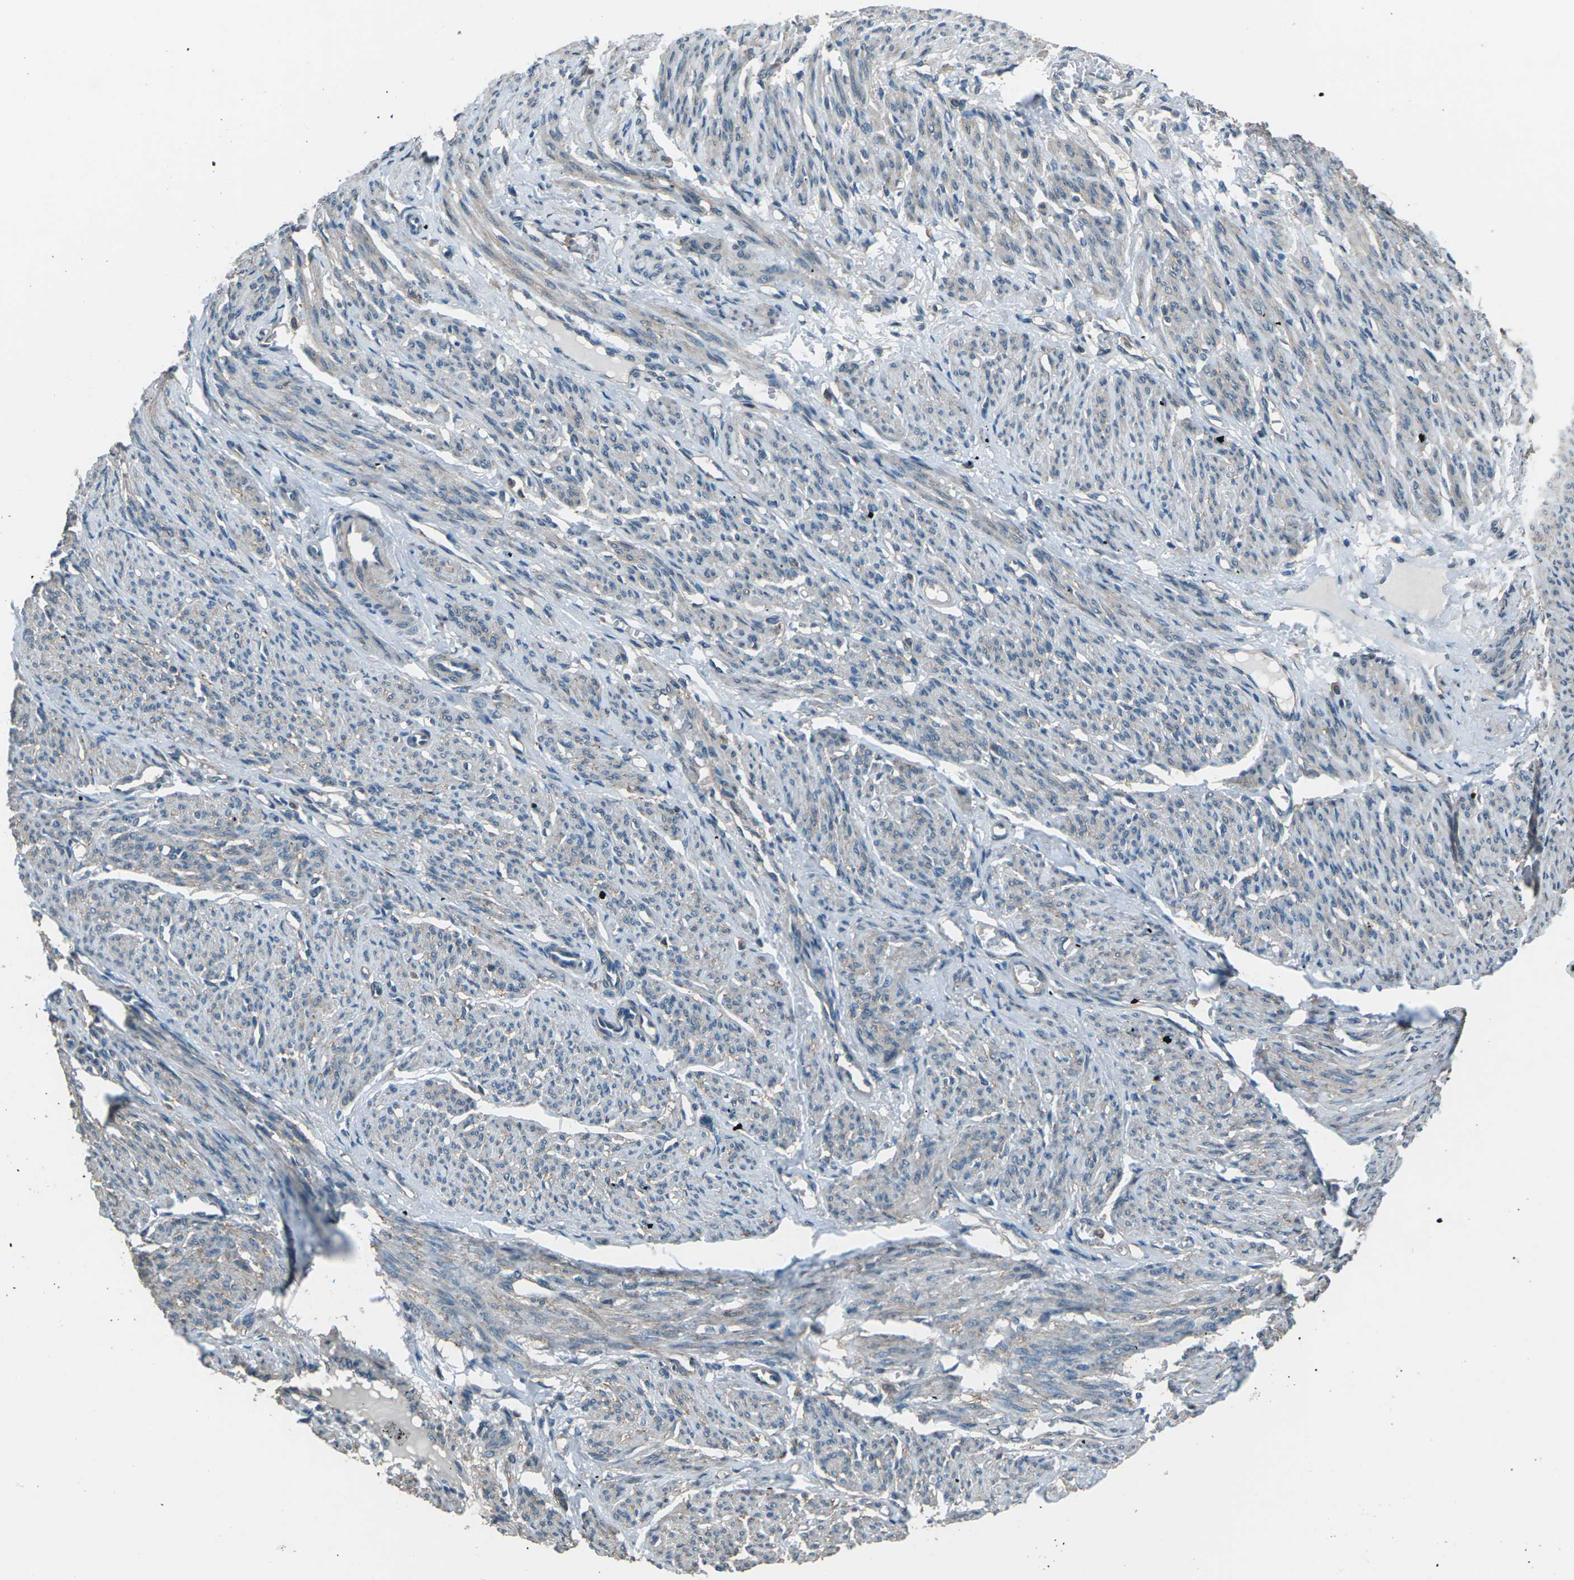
{"staining": {"intensity": "weak", "quantity": "25%-75%", "location": "cytoplasmic/membranous"}, "tissue": "smooth muscle", "cell_type": "Smooth muscle cells", "image_type": "normal", "snomed": [{"axis": "morphology", "description": "Normal tissue, NOS"}, {"axis": "topography", "description": "Smooth muscle"}], "caption": "Smooth muscle stained for a protein (brown) displays weak cytoplasmic/membranous positive positivity in about 25%-75% of smooth muscle cells.", "gene": "CMTM4", "patient": {"sex": "female", "age": 65}}